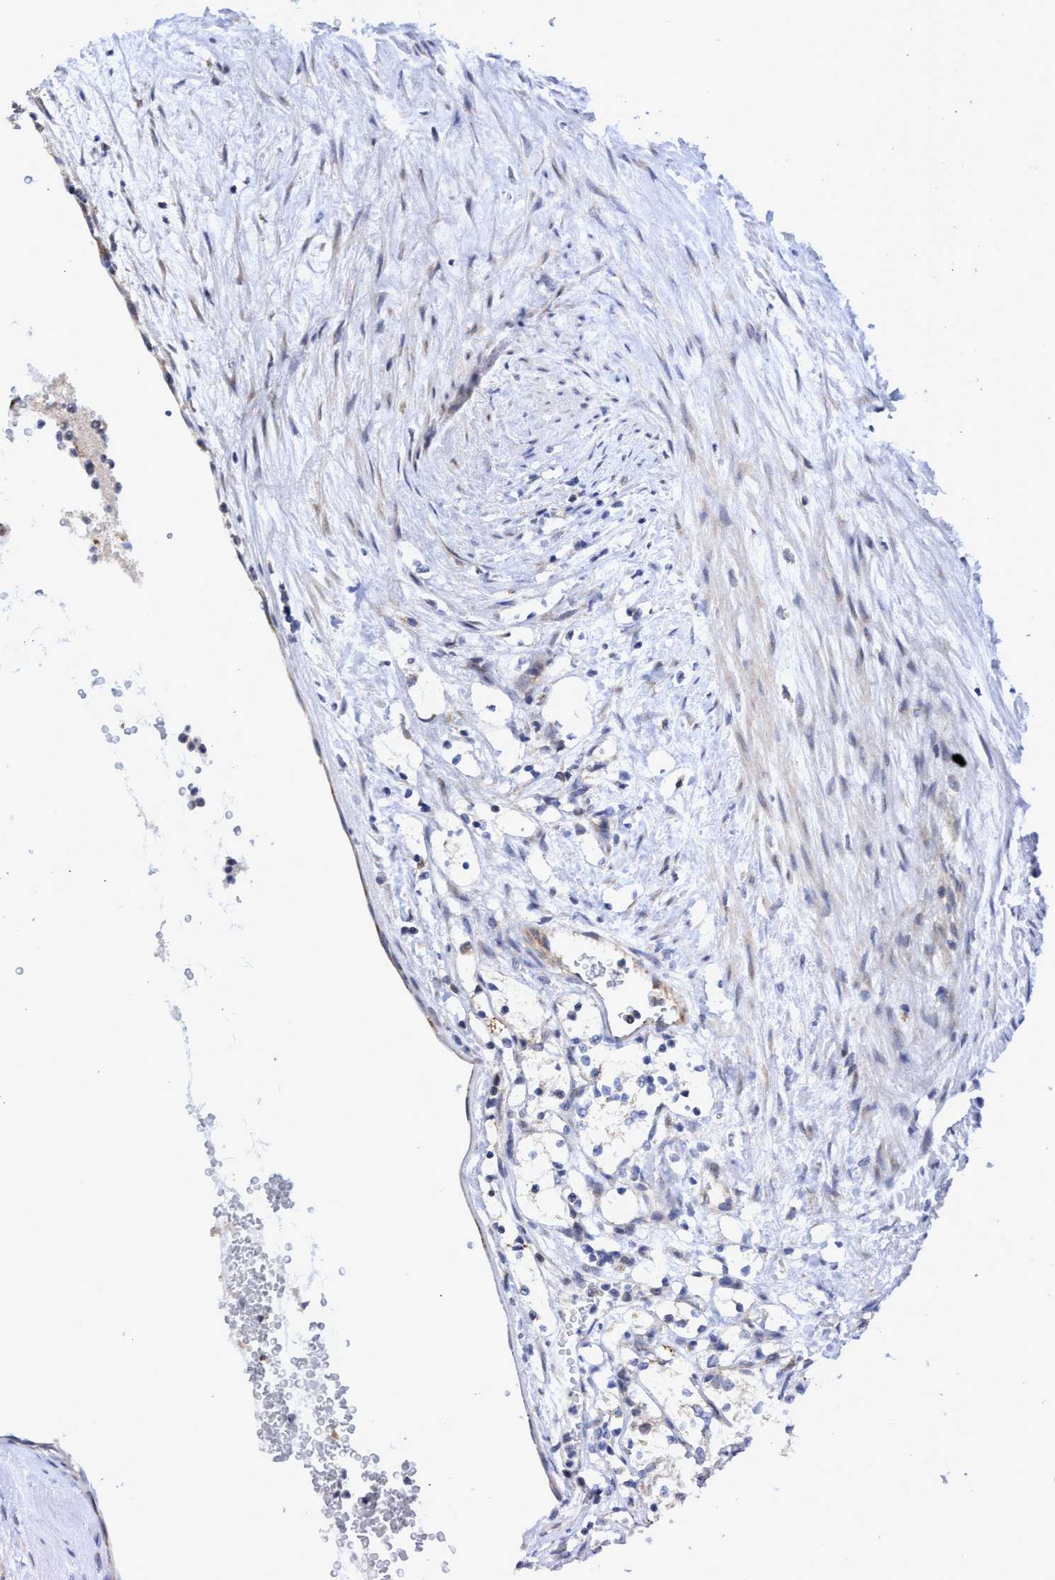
{"staining": {"intensity": "weak", "quantity": "<25%", "location": "cytoplasmic/membranous"}, "tissue": "renal cancer", "cell_type": "Tumor cells", "image_type": "cancer", "snomed": [{"axis": "morphology", "description": "Adenocarcinoma, NOS"}, {"axis": "topography", "description": "Kidney"}], "caption": "Renal cancer was stained to show a protein in brown. There is no significant staining in tumor cells. (Brightfield microscopy of DAB (3,3'-diaminobenzidine) immunohistochemistry (IHC) at high magnification).", "gene": "NAT16", "patient": {"sex": "female", "age": 69}}